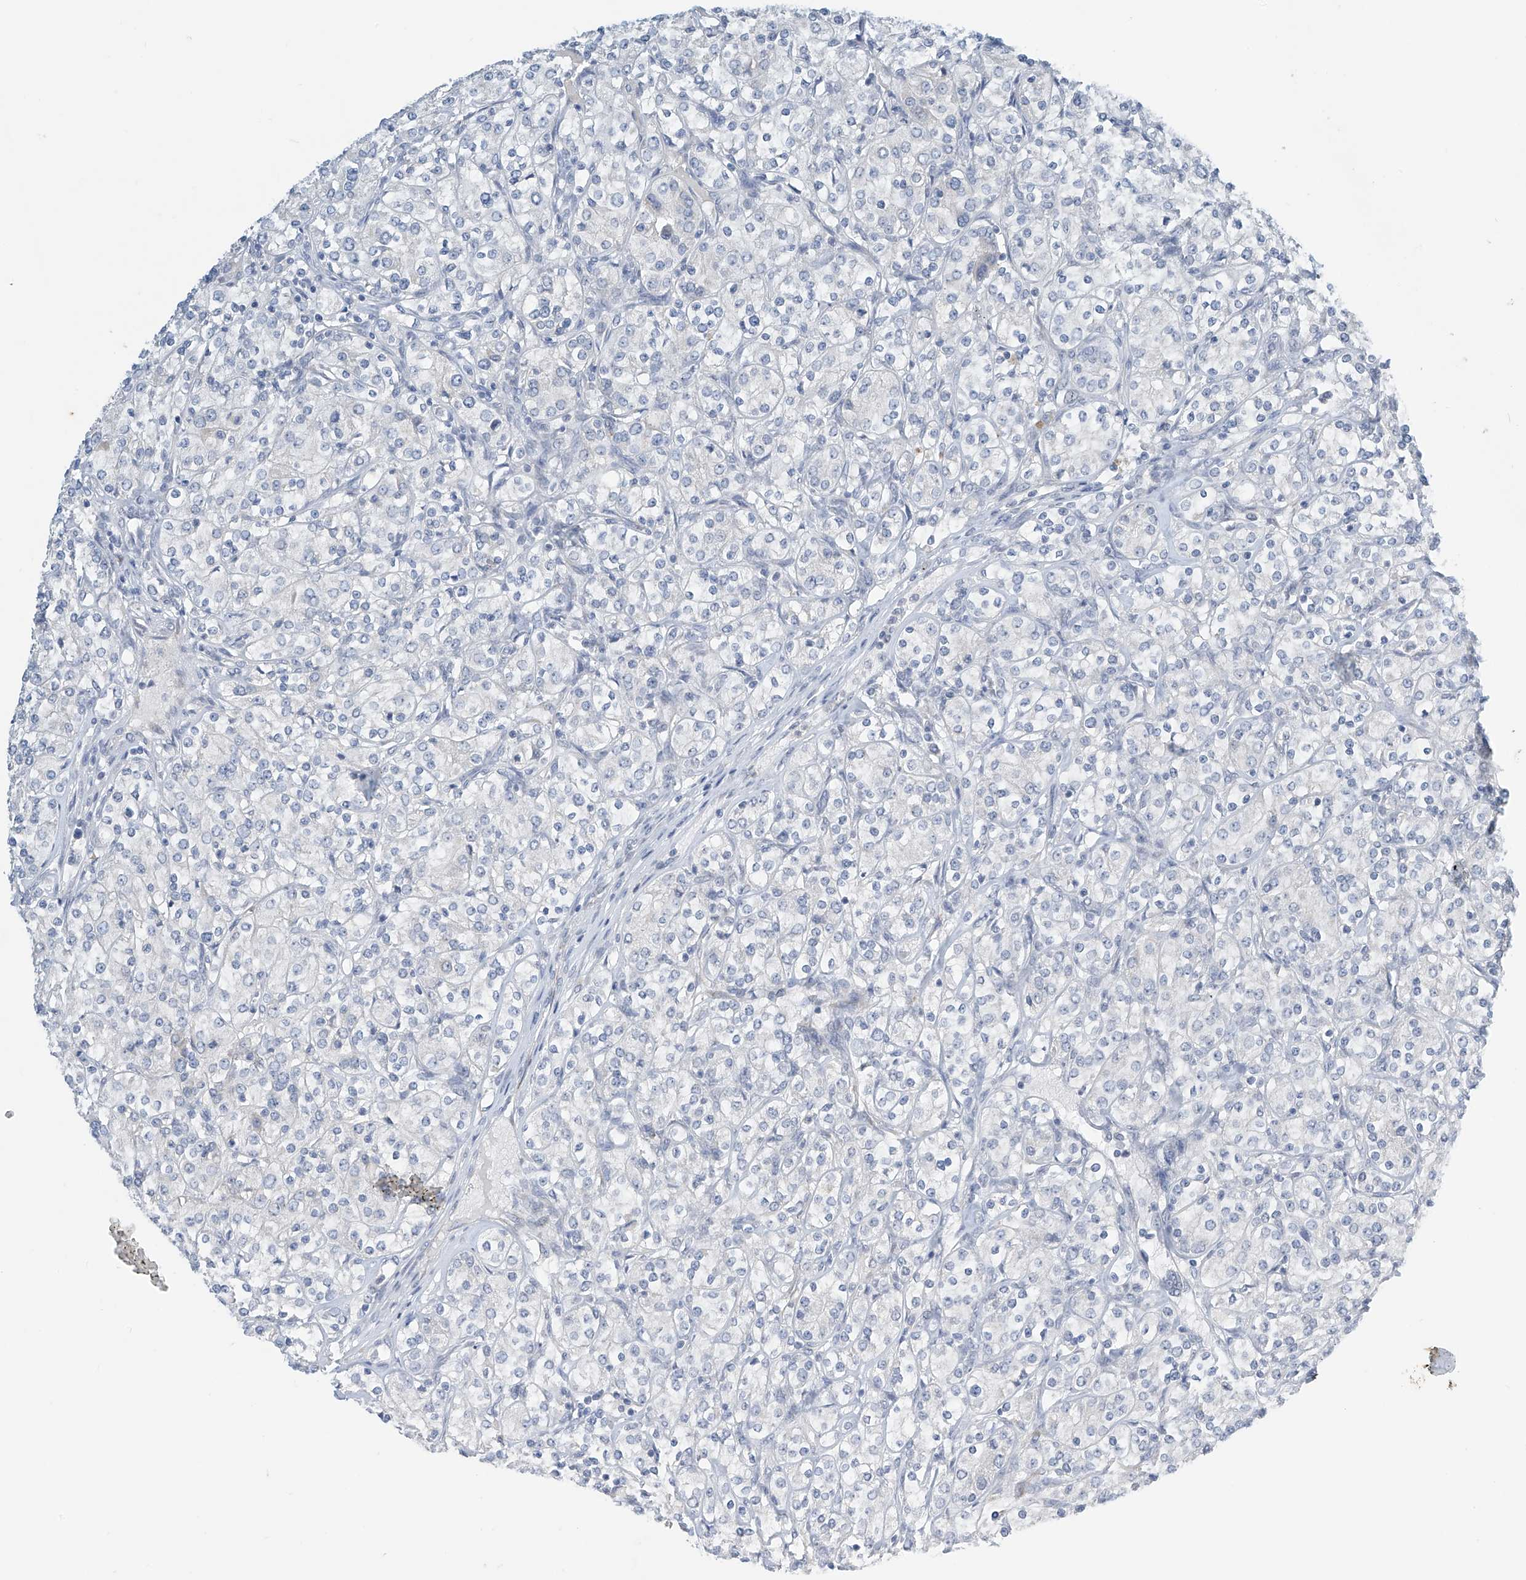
{"staining": {"intensity": "negative", "quantity": "none", "location": "none"}, "tissue": "renal cancer", "cell_type": "Tumor cells", "image_type": "cancer", "snomed": [{"axis": "morphology", "description": "Adenocarcinoma, NOS"}, {"axis": "topography", "description": "Kidney"}], "caption": "Photomicrograph shows no protein staining in tumor cells of renal cancer (adenocarcinoma) tissue.", "gene": "APLF", "patient": {"sex": "male", "age": 77}}